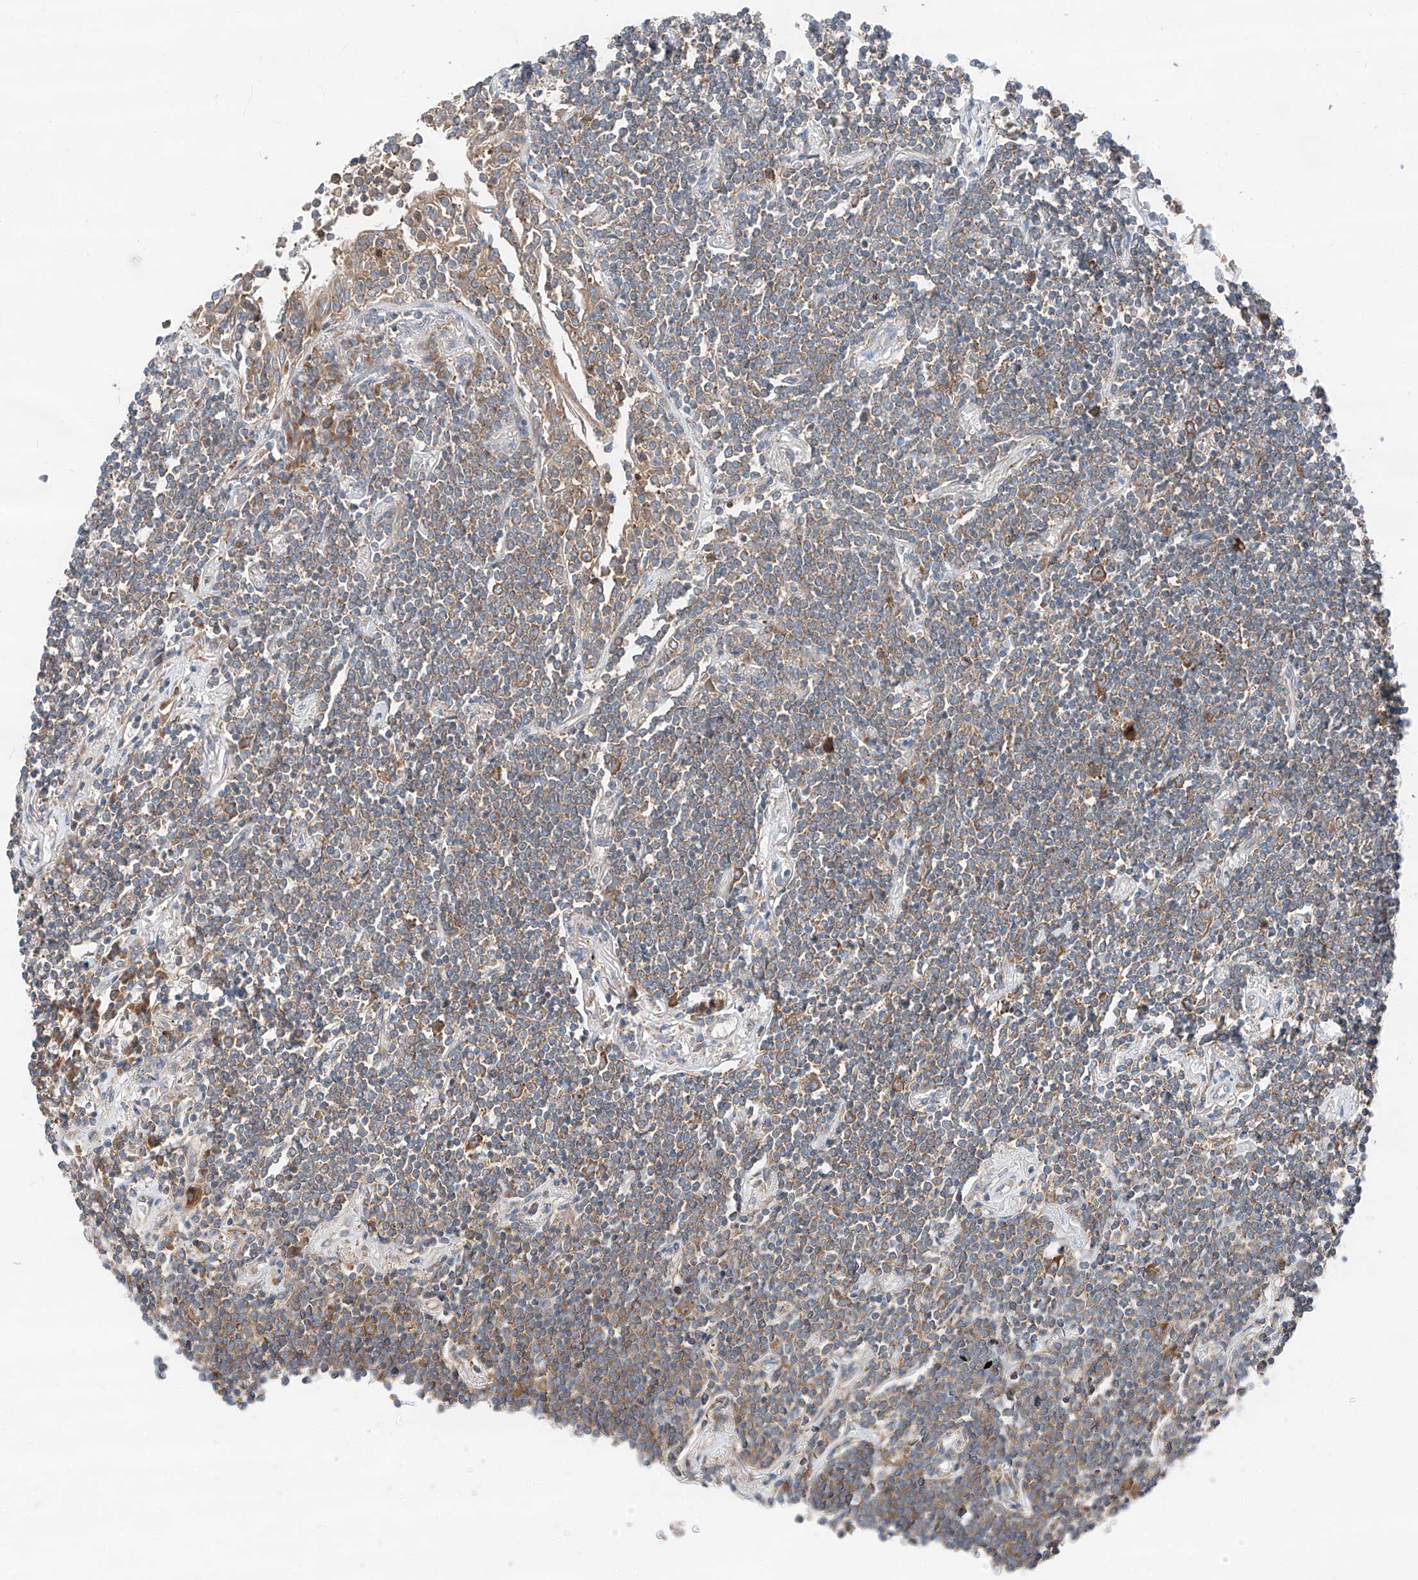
{"staining": {"intensity": "weak", "quantity": "25%-75%", "location": "cytoplasmic/membranous"}, "tissue": "lymphoma", "cell_type": "Tumor cells", "image_type": "cancer", "snomed": [{"axis": "morphology", "description": "Malignant lymphoma, non-Hodgkin's type, Low grade"}, {"axis": "topography", "description": "Lung"}], "caption": "Protein staining exhibits weak cytoplasmic/membranous staining in about 25%-75% of tumor cells in malignant lymphoma, non-Hodgkin's type (low-grade).", "gene": "ZC3H15", "patient": {"sex": "female", "age": 71}}